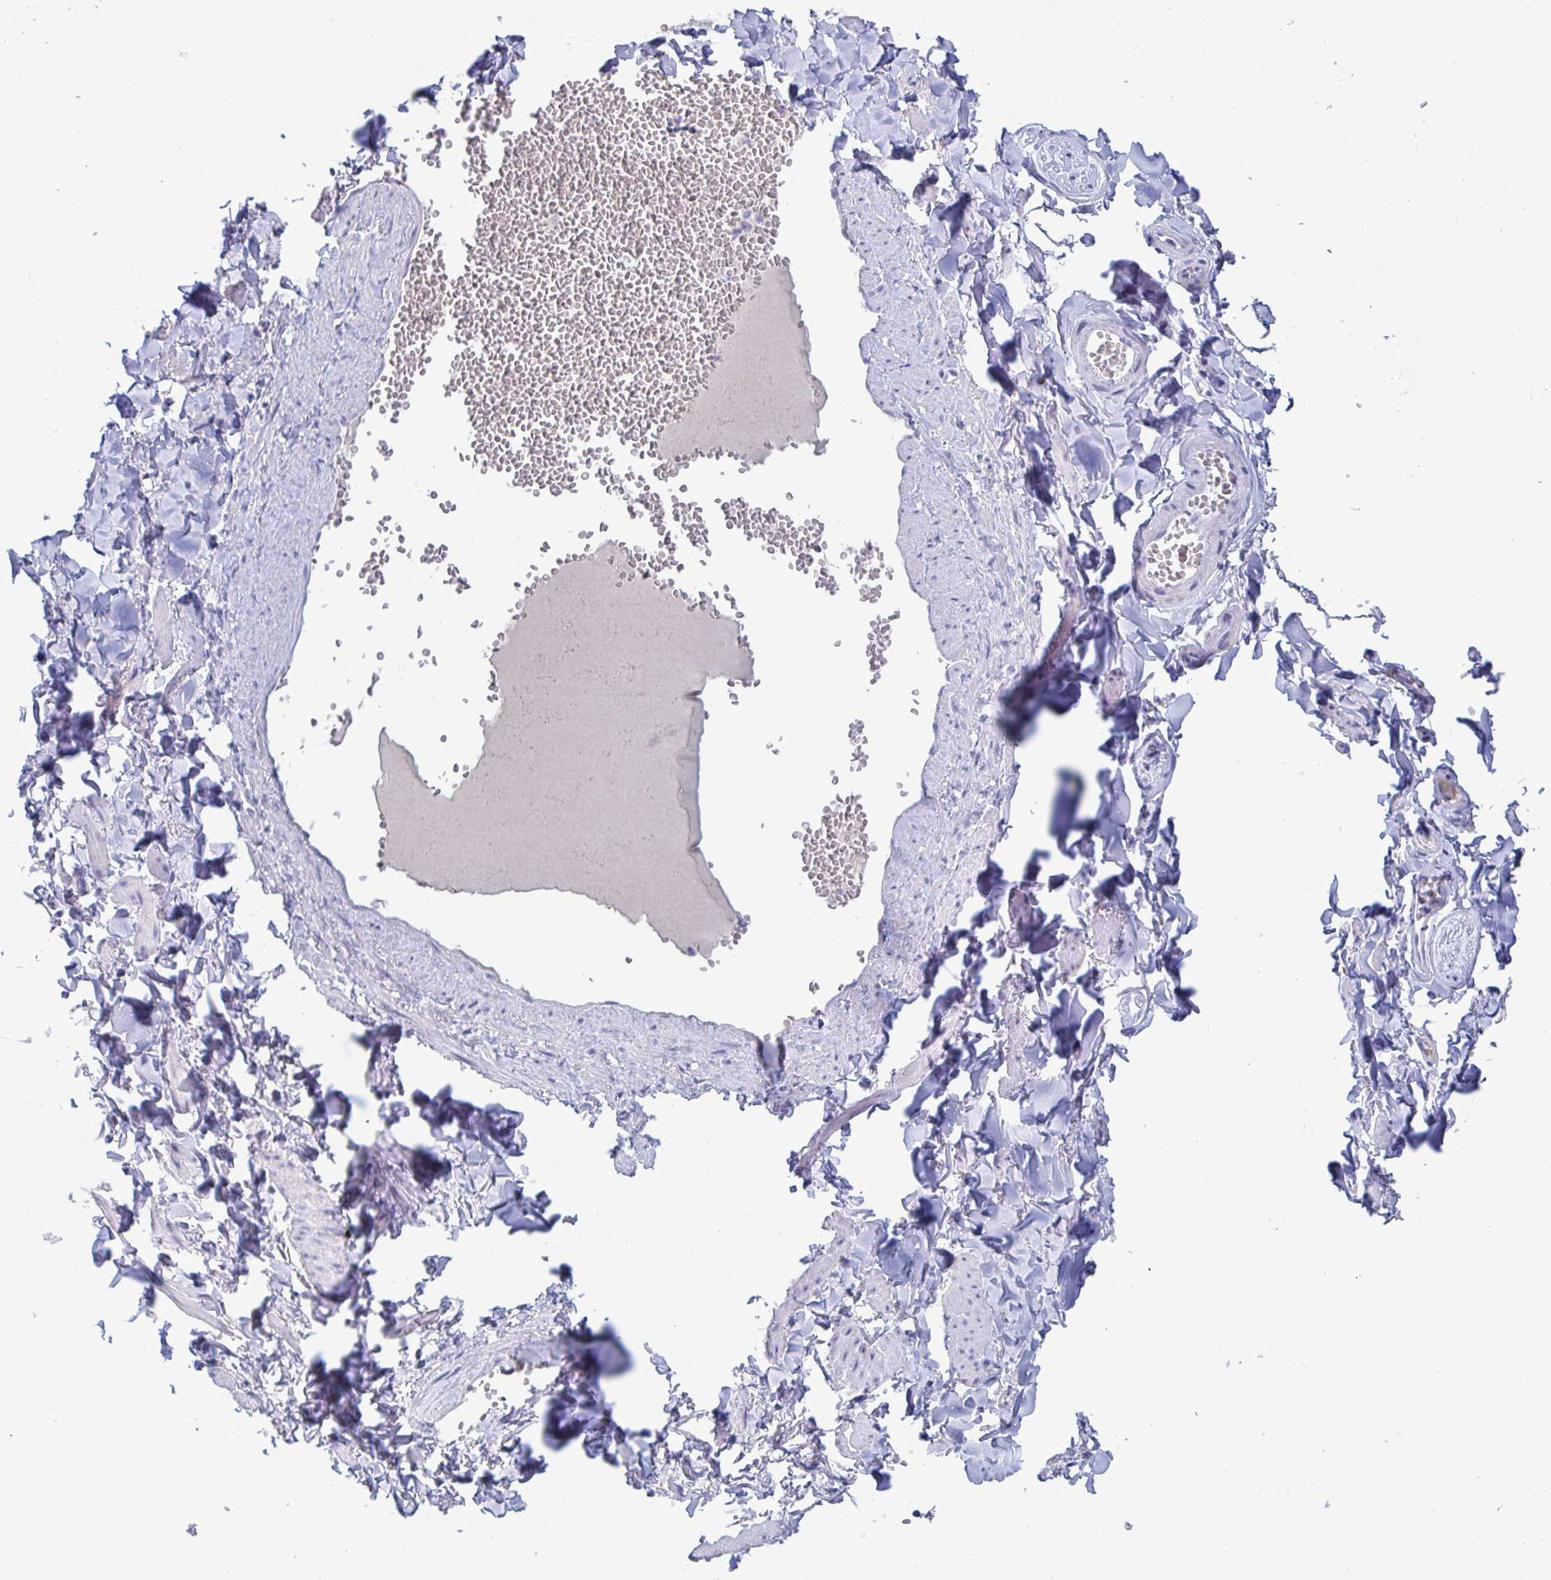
{"staining": {"intensity": "negative", "quantity": "none", "location": "none"}, "tissue": "soft tissue", "cell_type": "Fibroblasts", "image_type": "normal", "snomed": [{"axis": "morphology", "description": "Normal tissue, NOS"}, {"axis": "topography", "description": "Vulva"}, {"axis": "topography", "description": "Peripheral nerve tissue"}], "caption": "The histopathology image demonstrates no staining of fibroblasts in unremarkable soft tissue. (Immunohistochemistry, brightfield microscopy, high magnification).", "gene": "TAS2R38", "patient": {"sex": "female", "age": 66}}